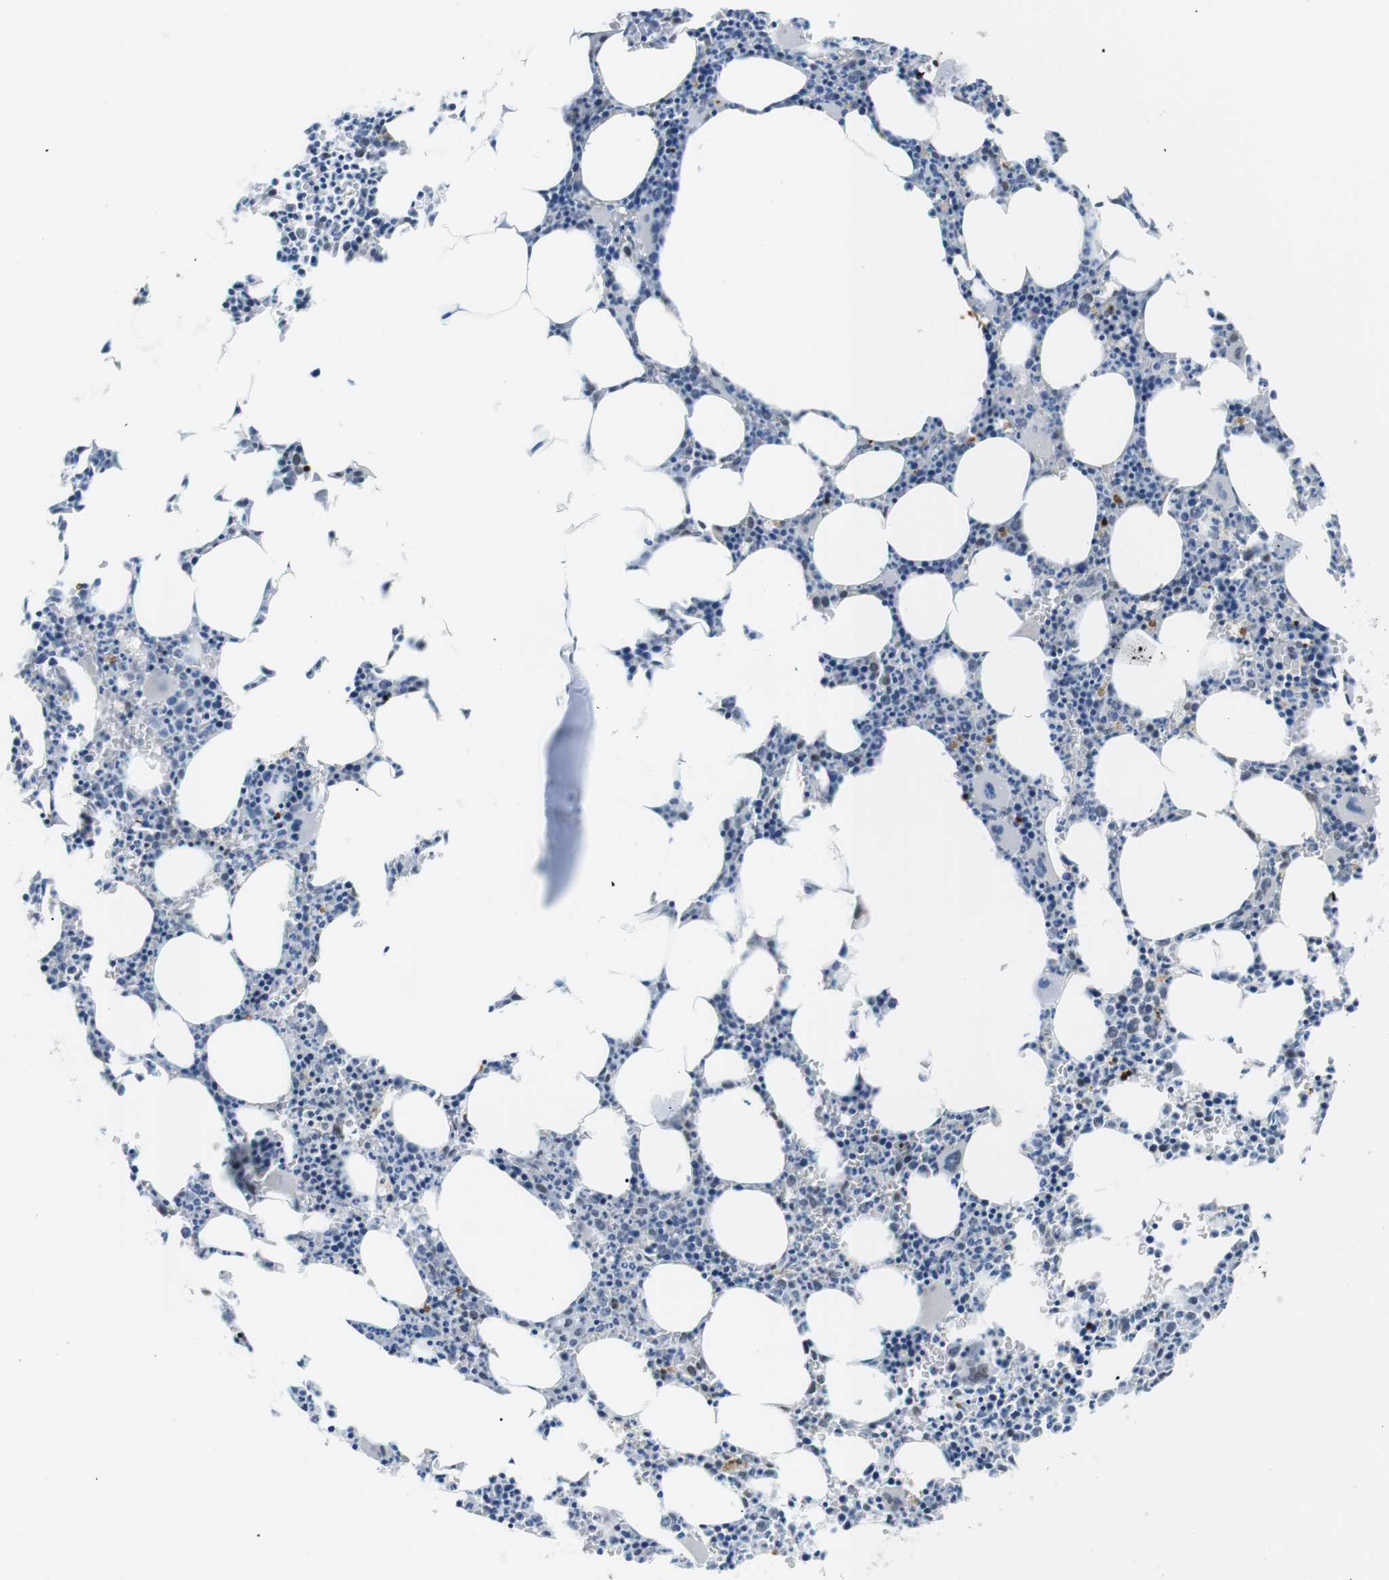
{"staining": {"intensity": "weak", "quantity": "<25%", "location": "nuclear"}, "tissue": "bone marrow", "cell_type": "Hematopoietic cells", "image_type": "normal", "snomed": [{"axis": "morphology", "description": "Normal tissue, NOS"}, {"axis": "morphology", "description": "Inflammation, NOS"}, {"axis": "topography", "description": "Bone marrow"}], "caption": "IHC histopathology image of unremarkable human bone marrow stained for a protein (brown), which displays no positivity in hematopoietic cells.", "gene": "E2F2", "patient": {"sex": "female", "age": 61}}